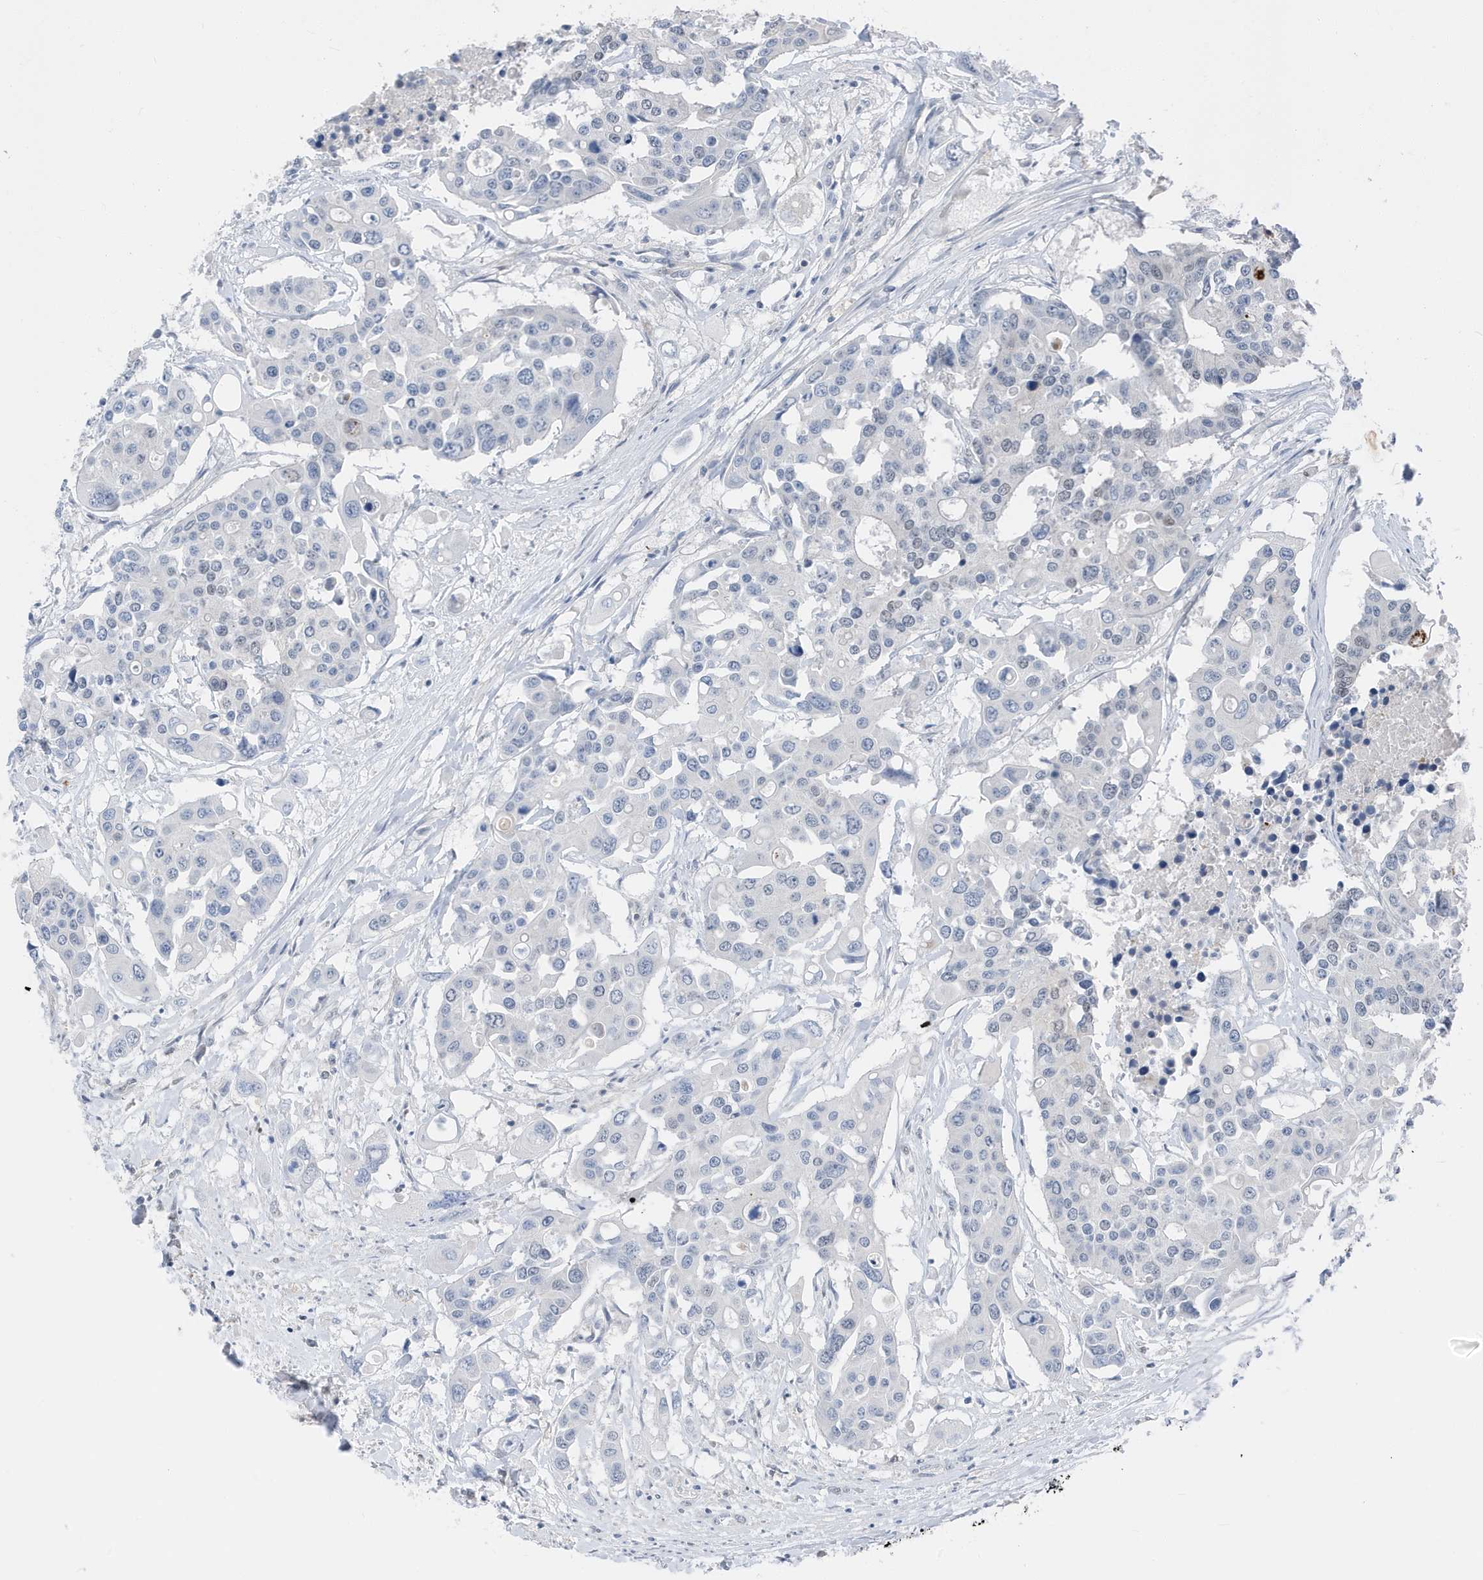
{"staining": {"intensity": "negative", "quantity": "none", "location": "none"}, "tissue": "colorectal cancer", "cell_type": "Tumor cells", "image_type": "cancer", "snomed": [{"axis": "morphology", "description": "Adenocarcinoma, NOS"}, {"axis": "topography", "description": "Colon"}], "caption": "This is an immunohistochemistry (IHC) image of human colorectal adenocarcinoma. There is no expression in tumor cells.", "gene": "NCOA7", "patient": {"sex": "male", "age": 77}}